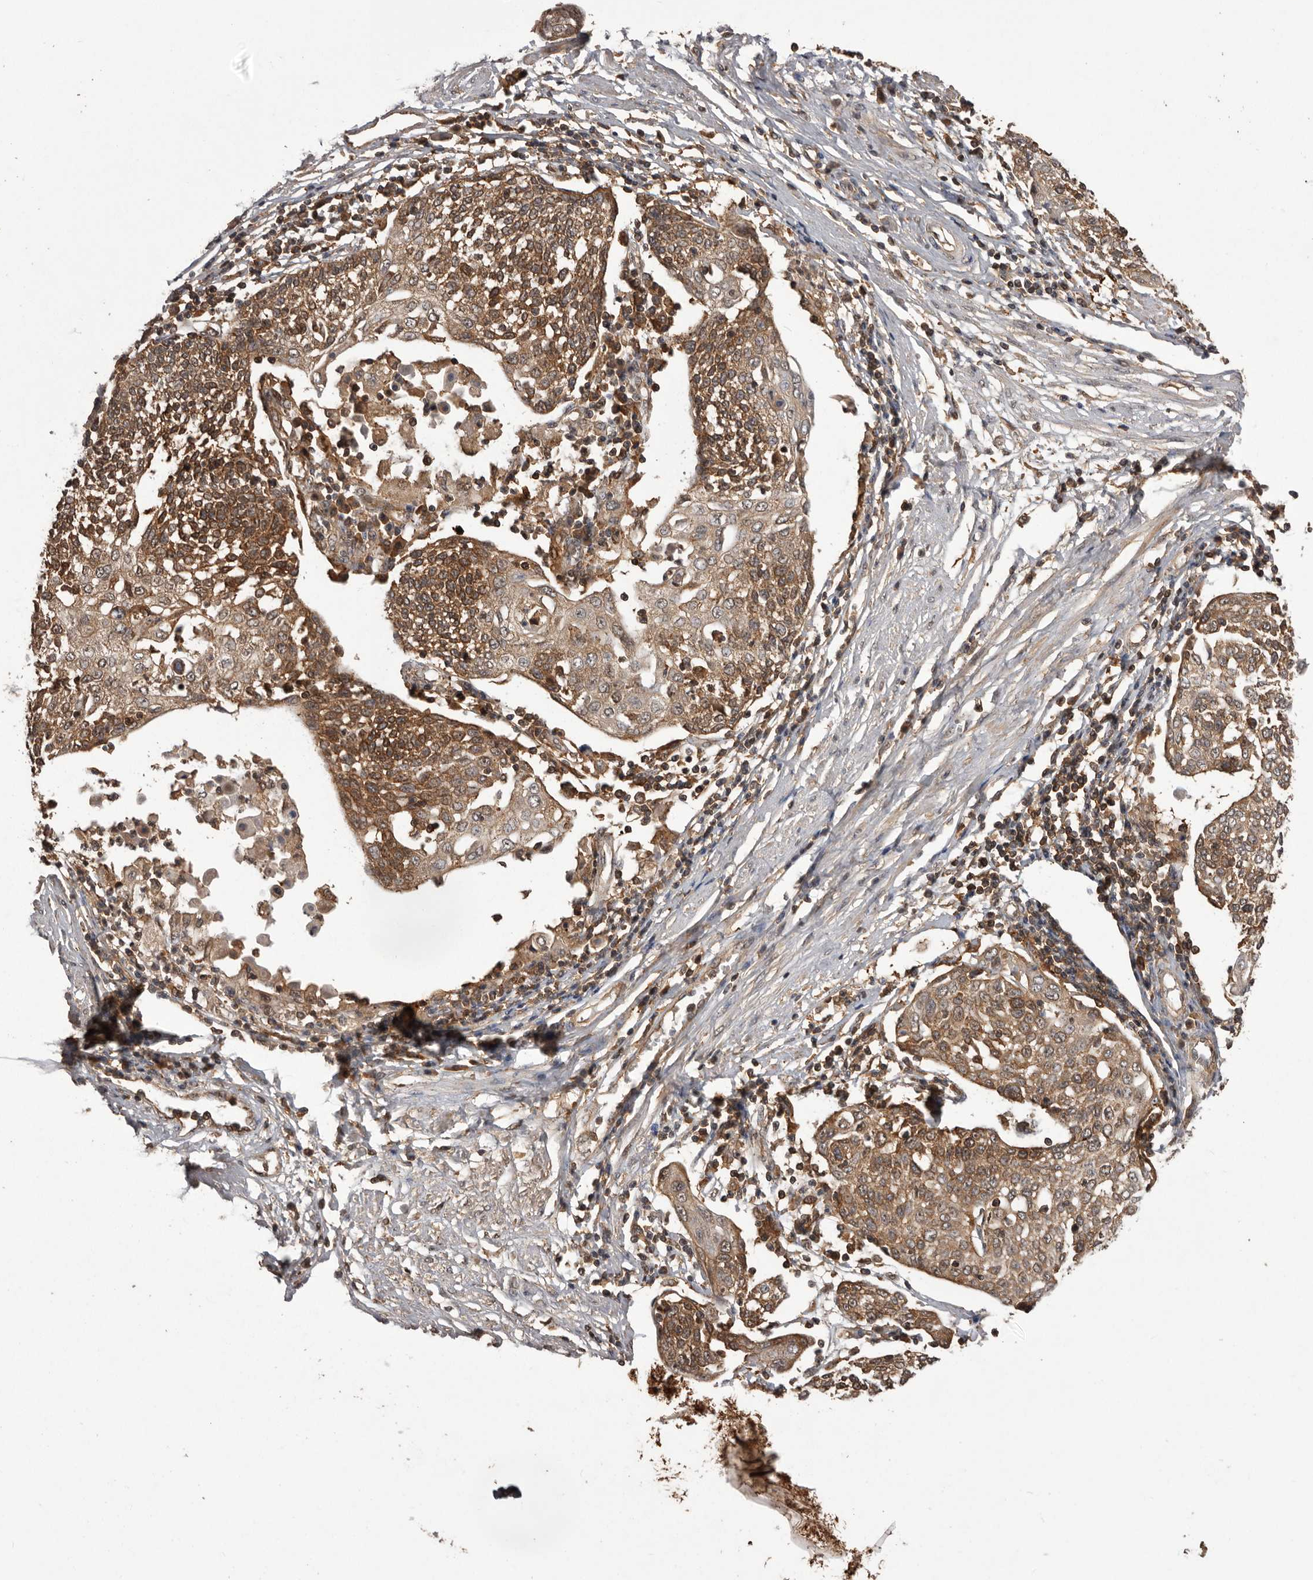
{"staining": {"intensity": "strong", "quantity": ">75%", "location": "cytoplasmic/membranous"}, "tissue": "cervical cancer", "cell_type": "Tumor cells", "image_type": "cancer", "snomed": [{"axis": "morphology", "description": "Squamous cell carcinoma, NOS"}, {"axis": "topography", "description": "Cervix"}], "caption": "Protein analysis of cervical squamous cell carcinoma tissue shows strong cytoplasmic/membranous positivity in approximately >75% of tumor cells.", "gene": "SLC22A3", "patient": {"sex": "female", "age": 34}}